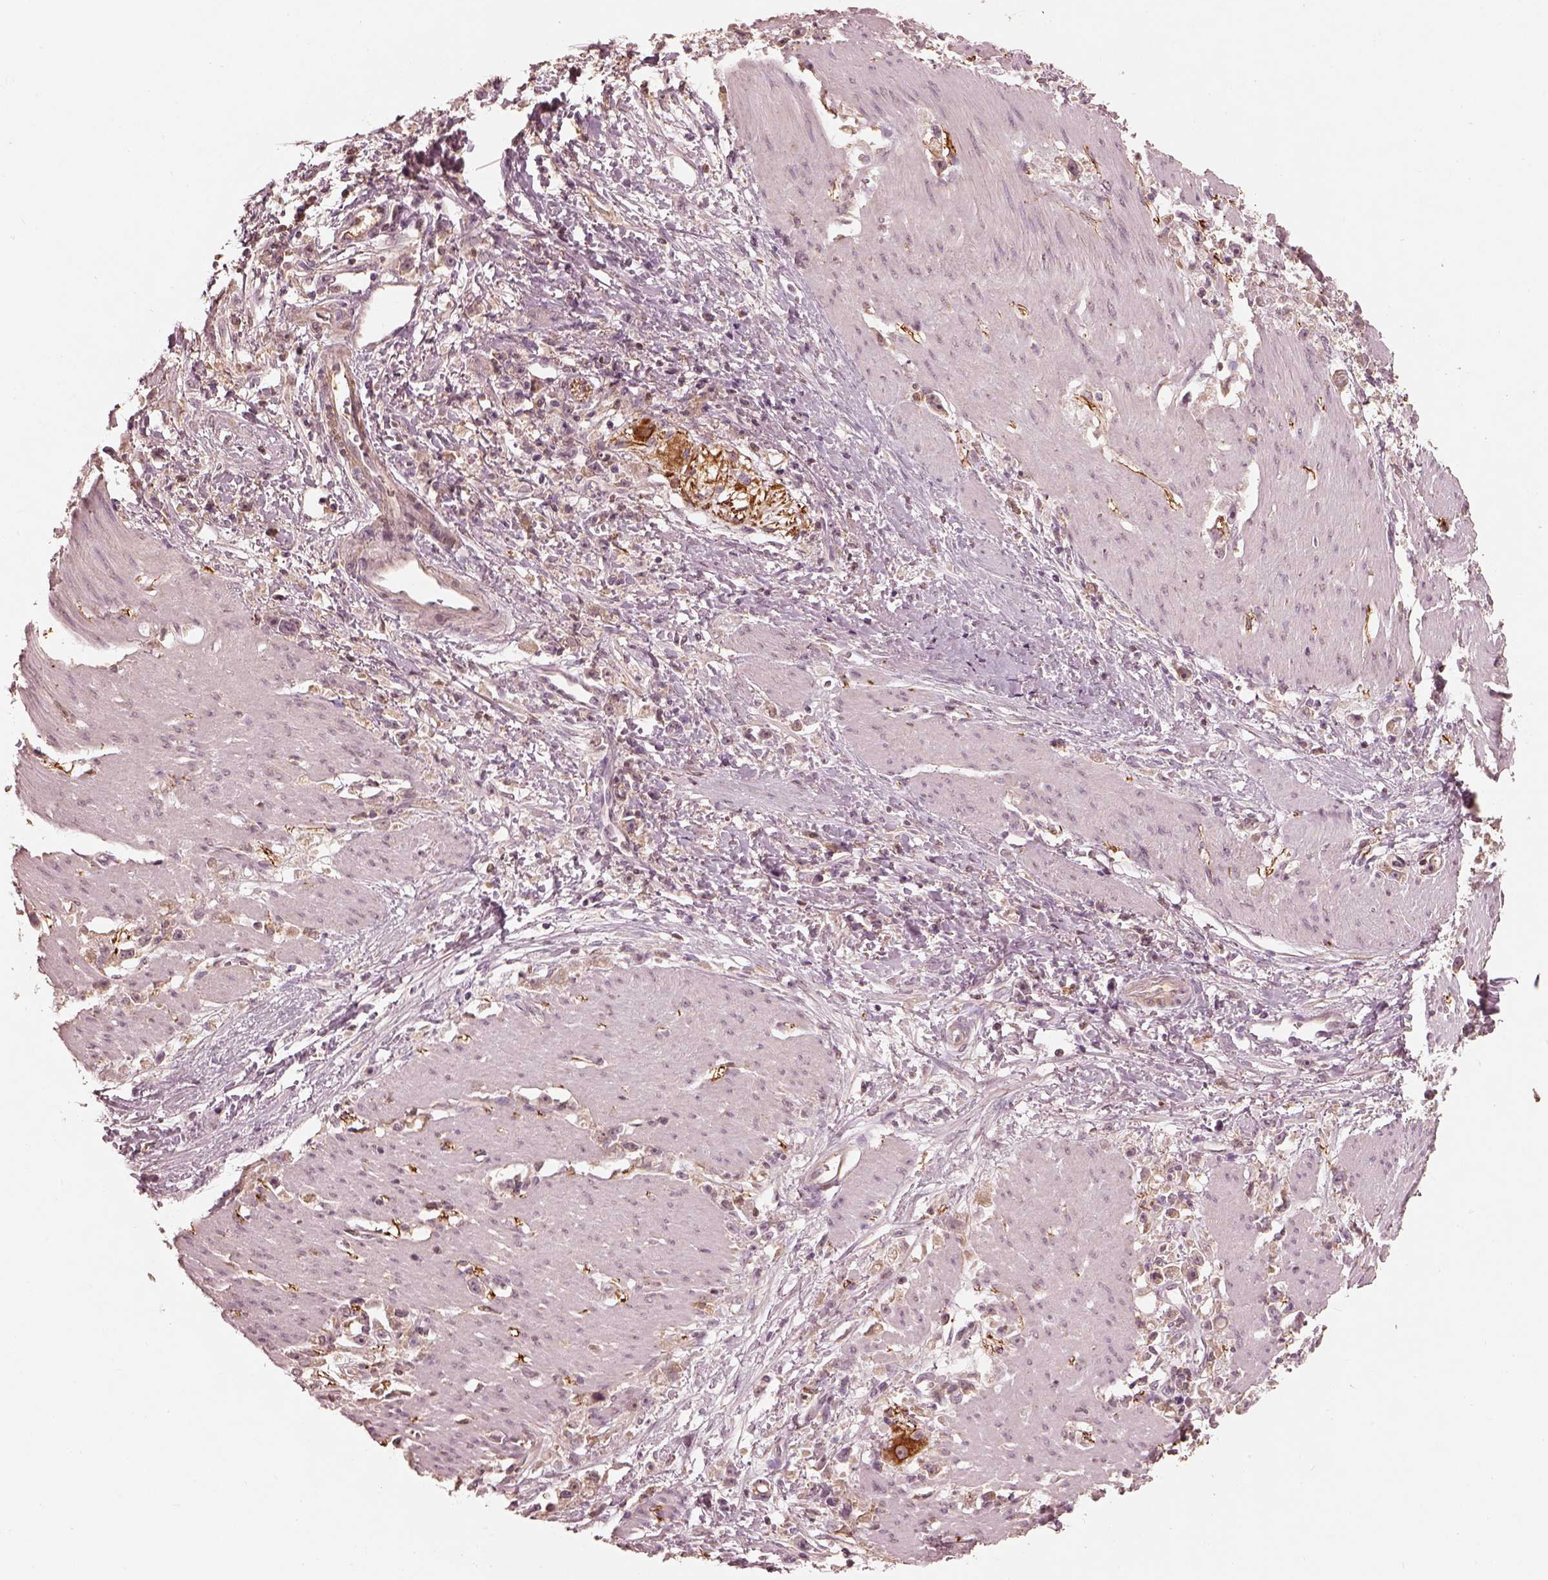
{"staining": {"intensity": "negative", "quantity": "none", "location": "none"}, "tissue": "stomach cancer", "cell_type": "Tumor cells", "image_type": "cancer", "snomed": [{"axis": "morphology", "description": "Adenocarcinoma, NOS"}, {"axis": "topography", "description": "Stomach"}], "caption": "Human stomach cancer (adenocarcinoma) stained for a protein using immunohistochemistry (IHC) reveals no positivity in tumor cells.", "gene": "CALR3", "patient": {"sex": "female", "age": 59}}